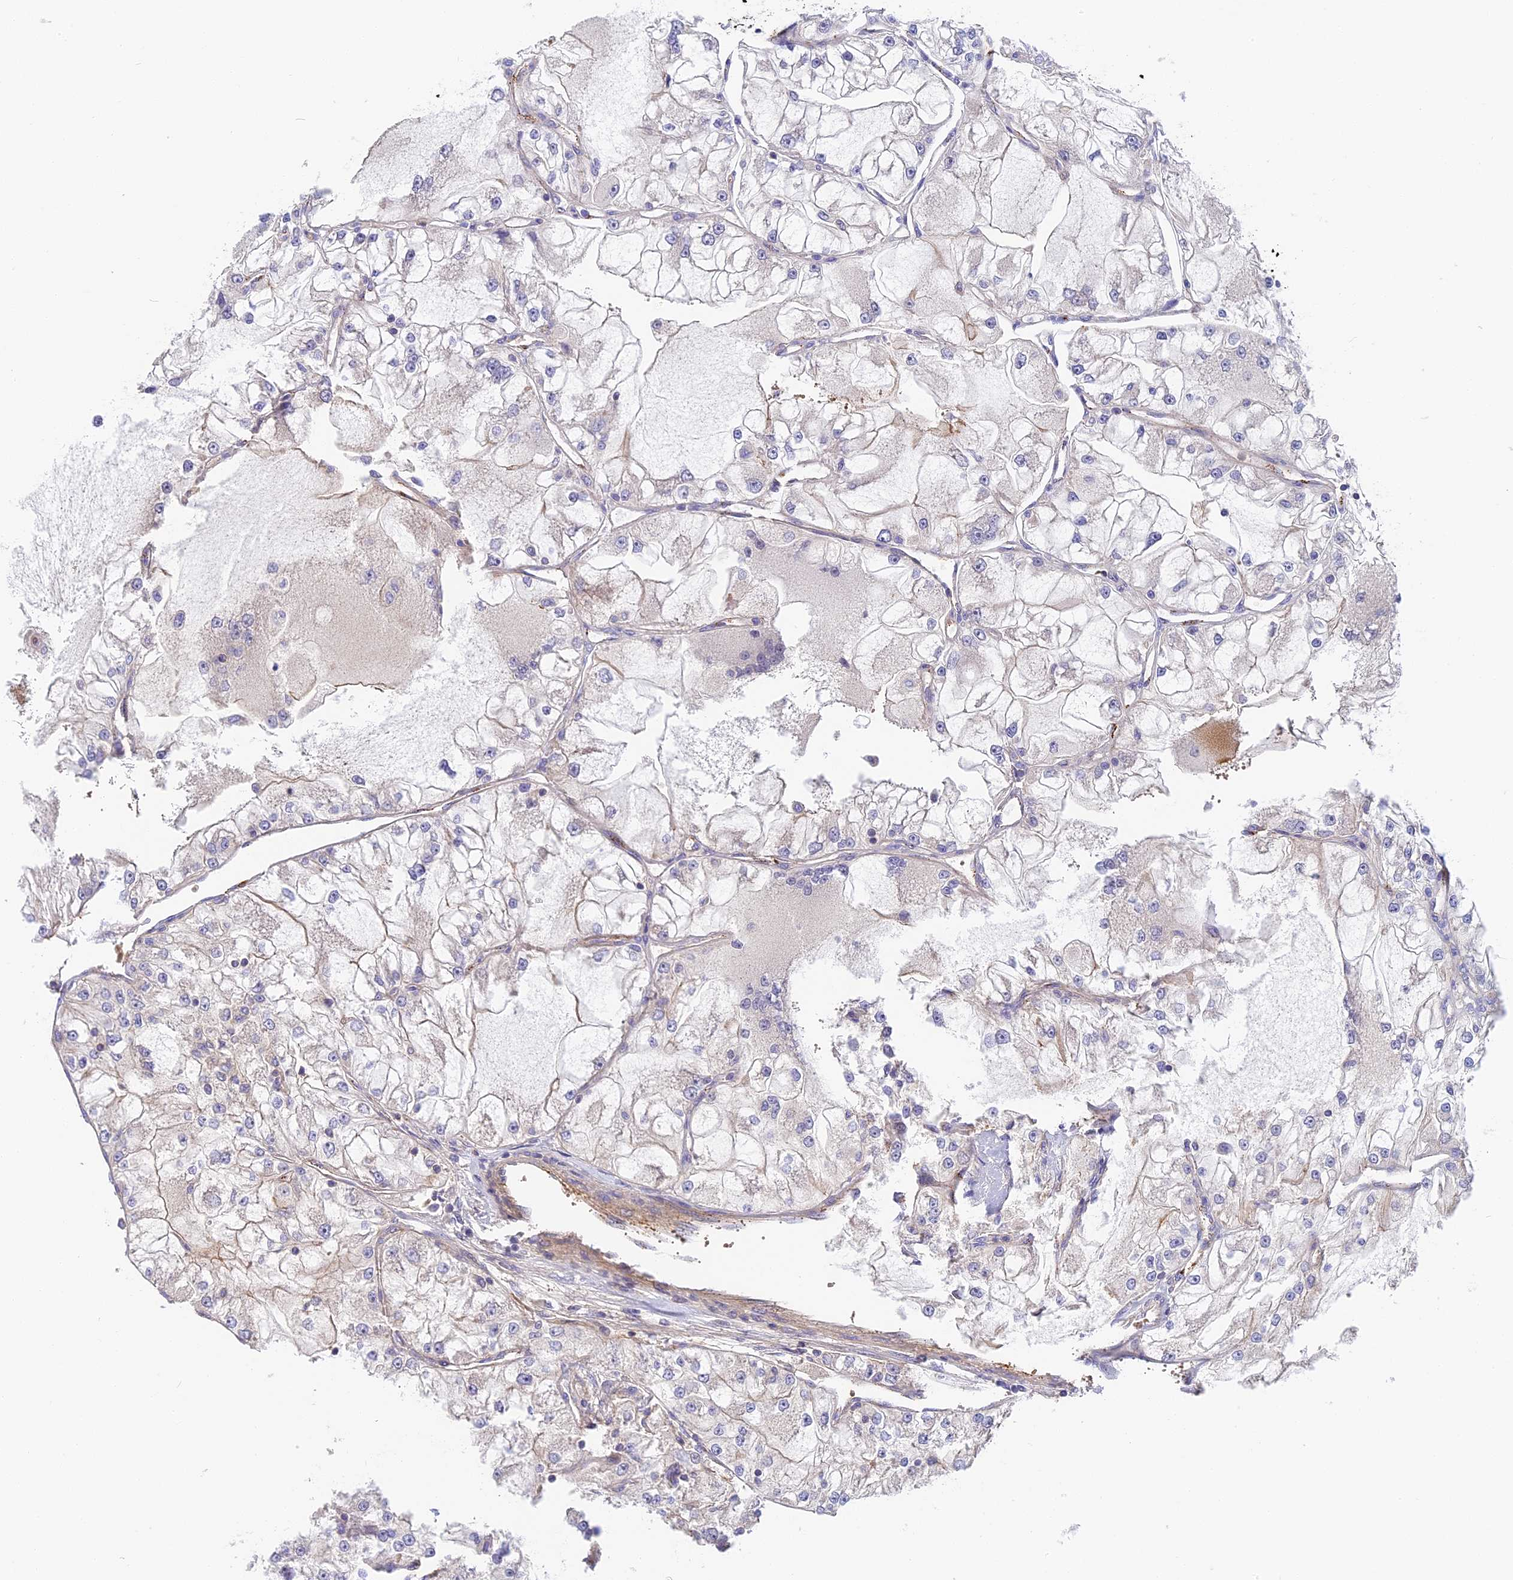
{"staining": {"intensity": "negative", "quantity": "none", "location": "none"}, "tissue": "renal cancer", "cell_type": "Tumor cells", "image_type": "cancer", "snomed": [{"axis": "morphology", "description": "Adenocarcinoma, NOS"}, {"axis": "topography", "description": "Kidney"}], "caption": "This micrograph is of renal cancer (adenocarcinoma) stained with IHC to label a protein in brown with the nuclei are counter-stained blue. There is no staining in tumor cells.", "gene": "MISP3", "patient": {"sex": "female", "age": 72}}